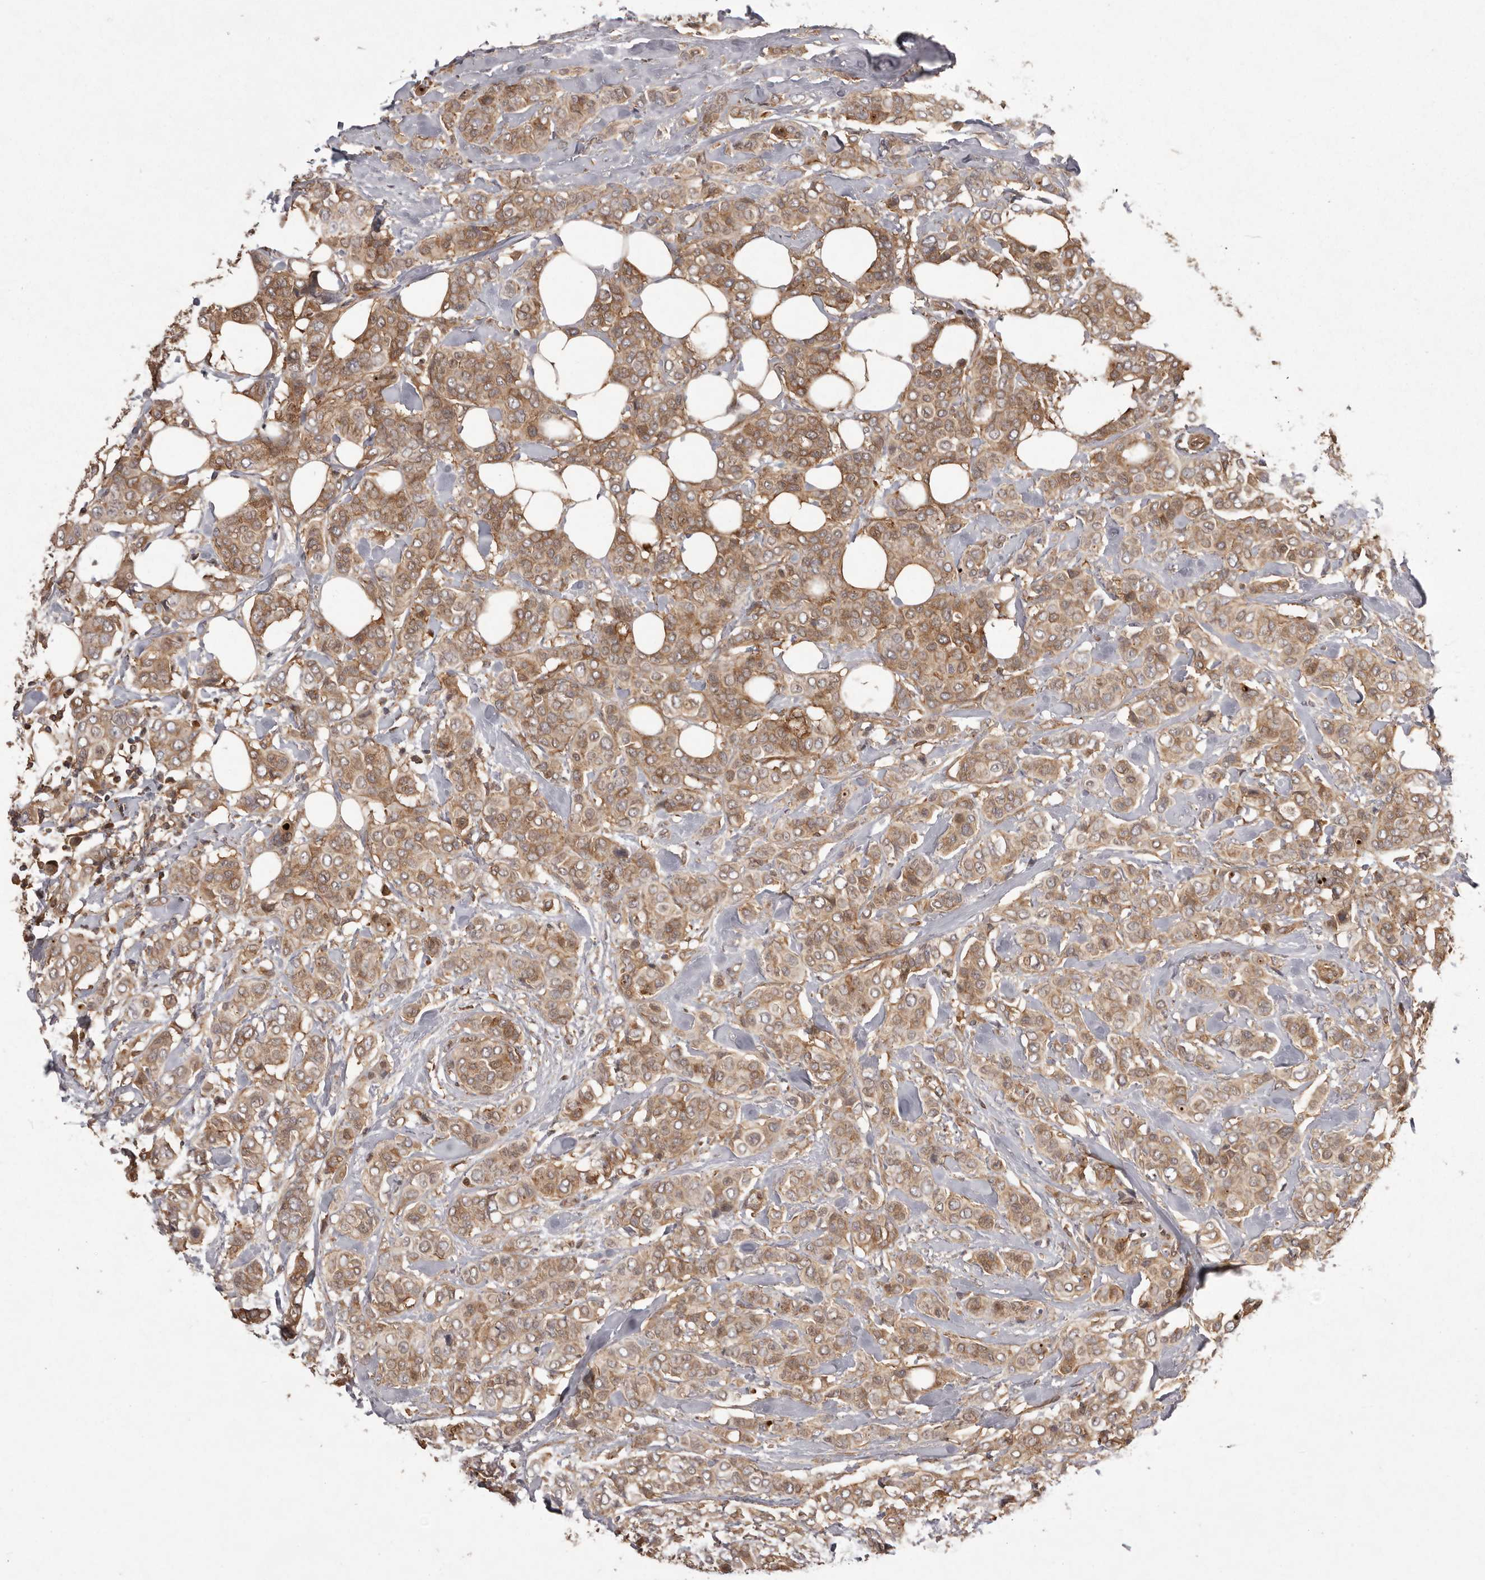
{"staining": {"intensity": "moderate", "quantity": ">75%", "location": "cytoplasmic/membranous"}, "tissue": "breast cancer", "cell_type": "Tumor cells", "image_type": "cancer", "snomed": [{"axis": "morphology", "description": "Lobular carcinoma"}, {"axis": "topography", "description": "Breast"}], "caption": "A medium amount of moderate cytoplasmic/membranous expression is seen in about >75% of tumor cells in breast cancer (lobular carcinoma) tissue.", "gene": "NFKBIA", "patient": {"sex": "female", "age": 51}}